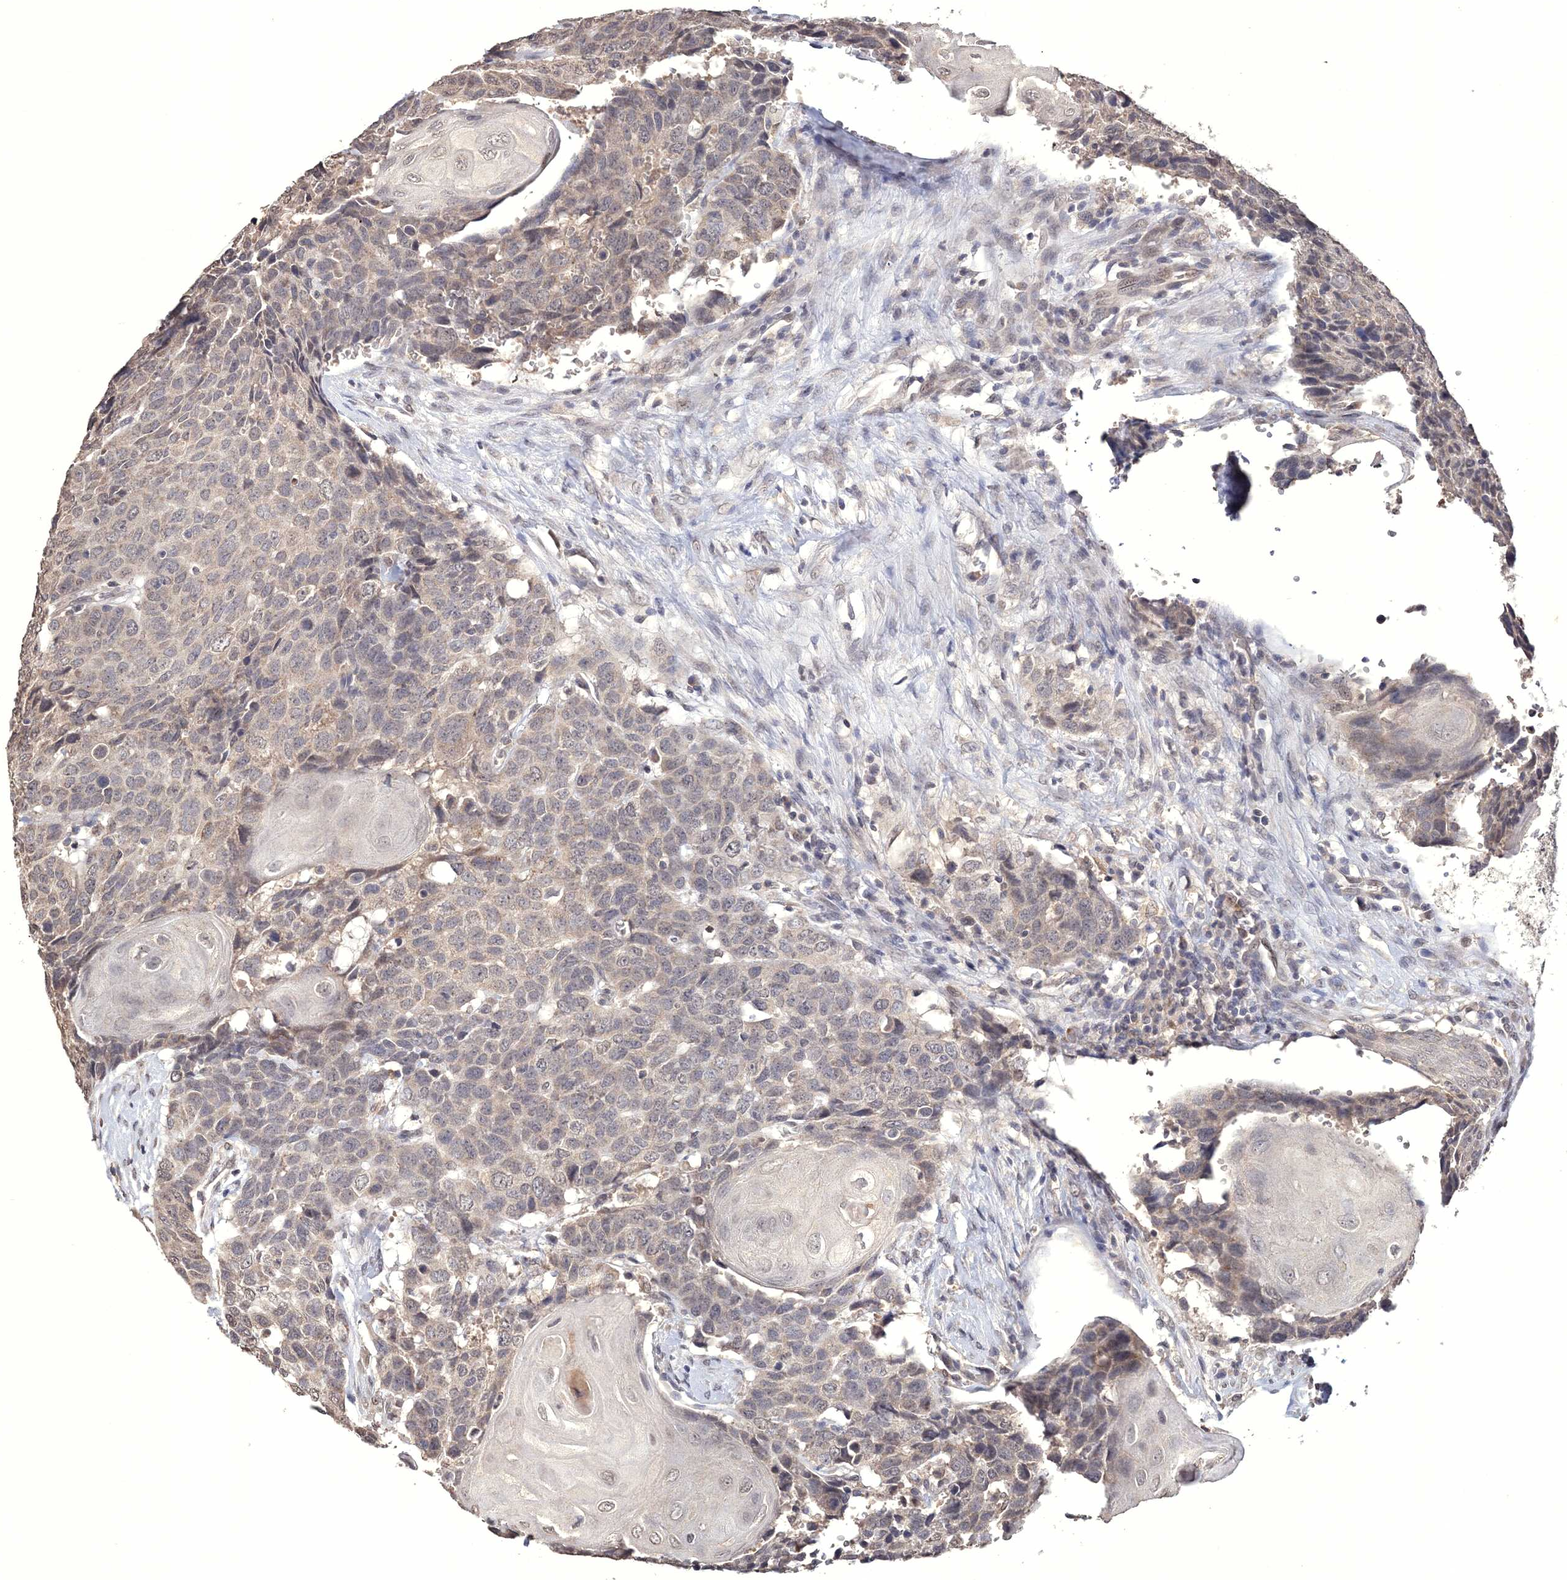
{"staining": {"intensity": "weak", "quantity": "25%-75%", "location": "cytoplasmic/membranous,nuclear"}, "tissue": "head and neck cancer", "cell_type": "Tumor cells", "image_type": "cancer", "snomed": [{"axis": "morphology", "description": "Squamous cell carcinoma, NOS"}, {"axis": "topography", "description": "Head-Neck"}], "caption": "This photomicrograph demonstrates immunohistochemistry (IHC) staining of human head and neck cancer, with low weak cytoplasmic/membranous and nuclear positivity in approximately 25%-75% of tumor cells.", "gene": "GPN1", "patient": {"sex": "male", "age": 66}}